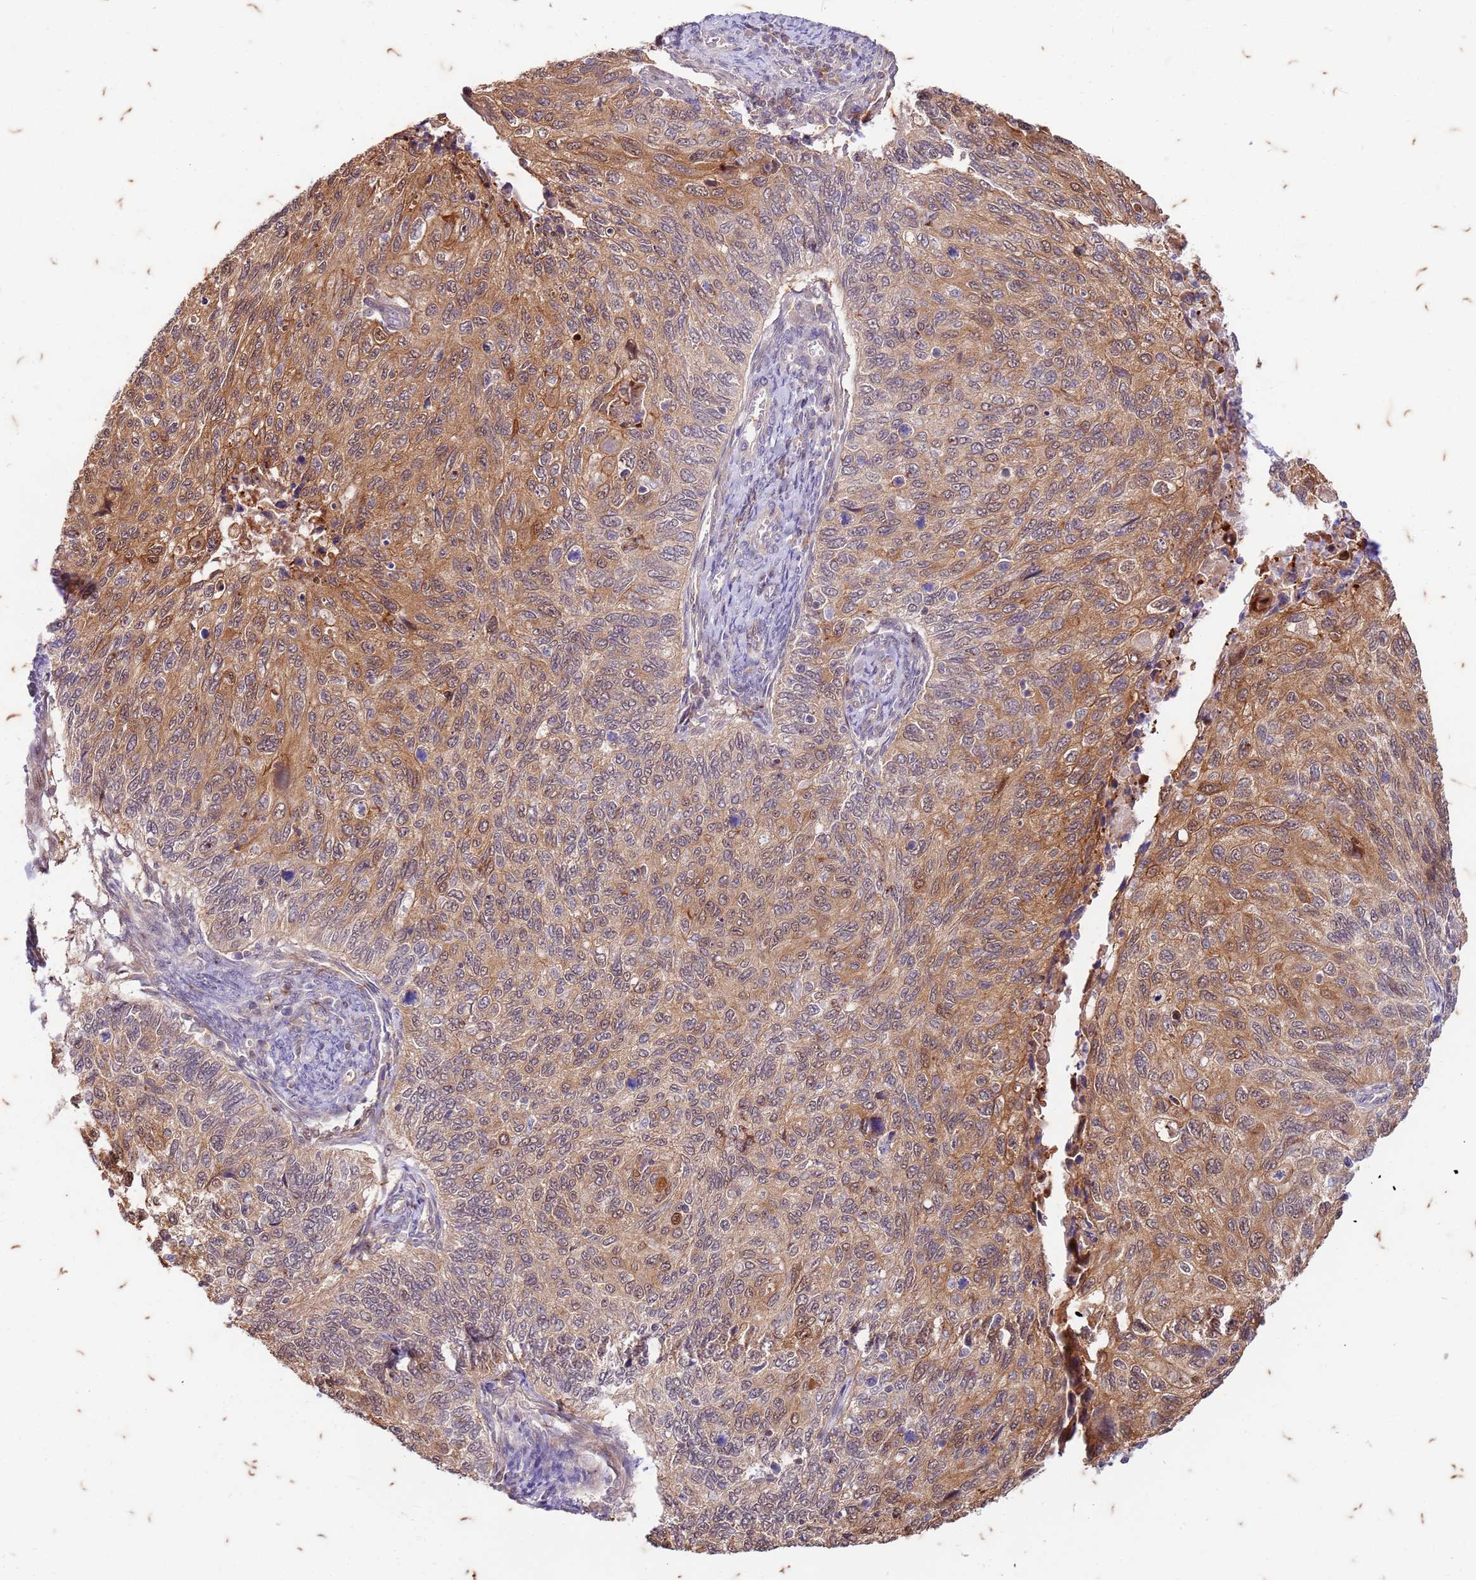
{"staining": {"intensity": "moderate", "quantity": ">75%", "location": "cytoplasmic/membranous"}, "tissue": "cervical cancer", "cell_type": "Tumor cells", "image_type": "cancer", "snomed": [{"axis": "morphology", "description": "Squamous cell carcinoma, NOS"}, {"axis": "topography", "description": "Cervix"}], "caption": "Cervical squamous cell carcinoma stained with DAB (3,3'-diaminobenzidine) immunohistochemistry shows medium levels of moderate cytoplasmic/membranous expression in approximately >75% of tumor cells. The protein of interest is shown in brown color, while the nuclei are stained blue.", "gene": "RAPGEF3", "patient": {"sex": "female", "age": 70}}